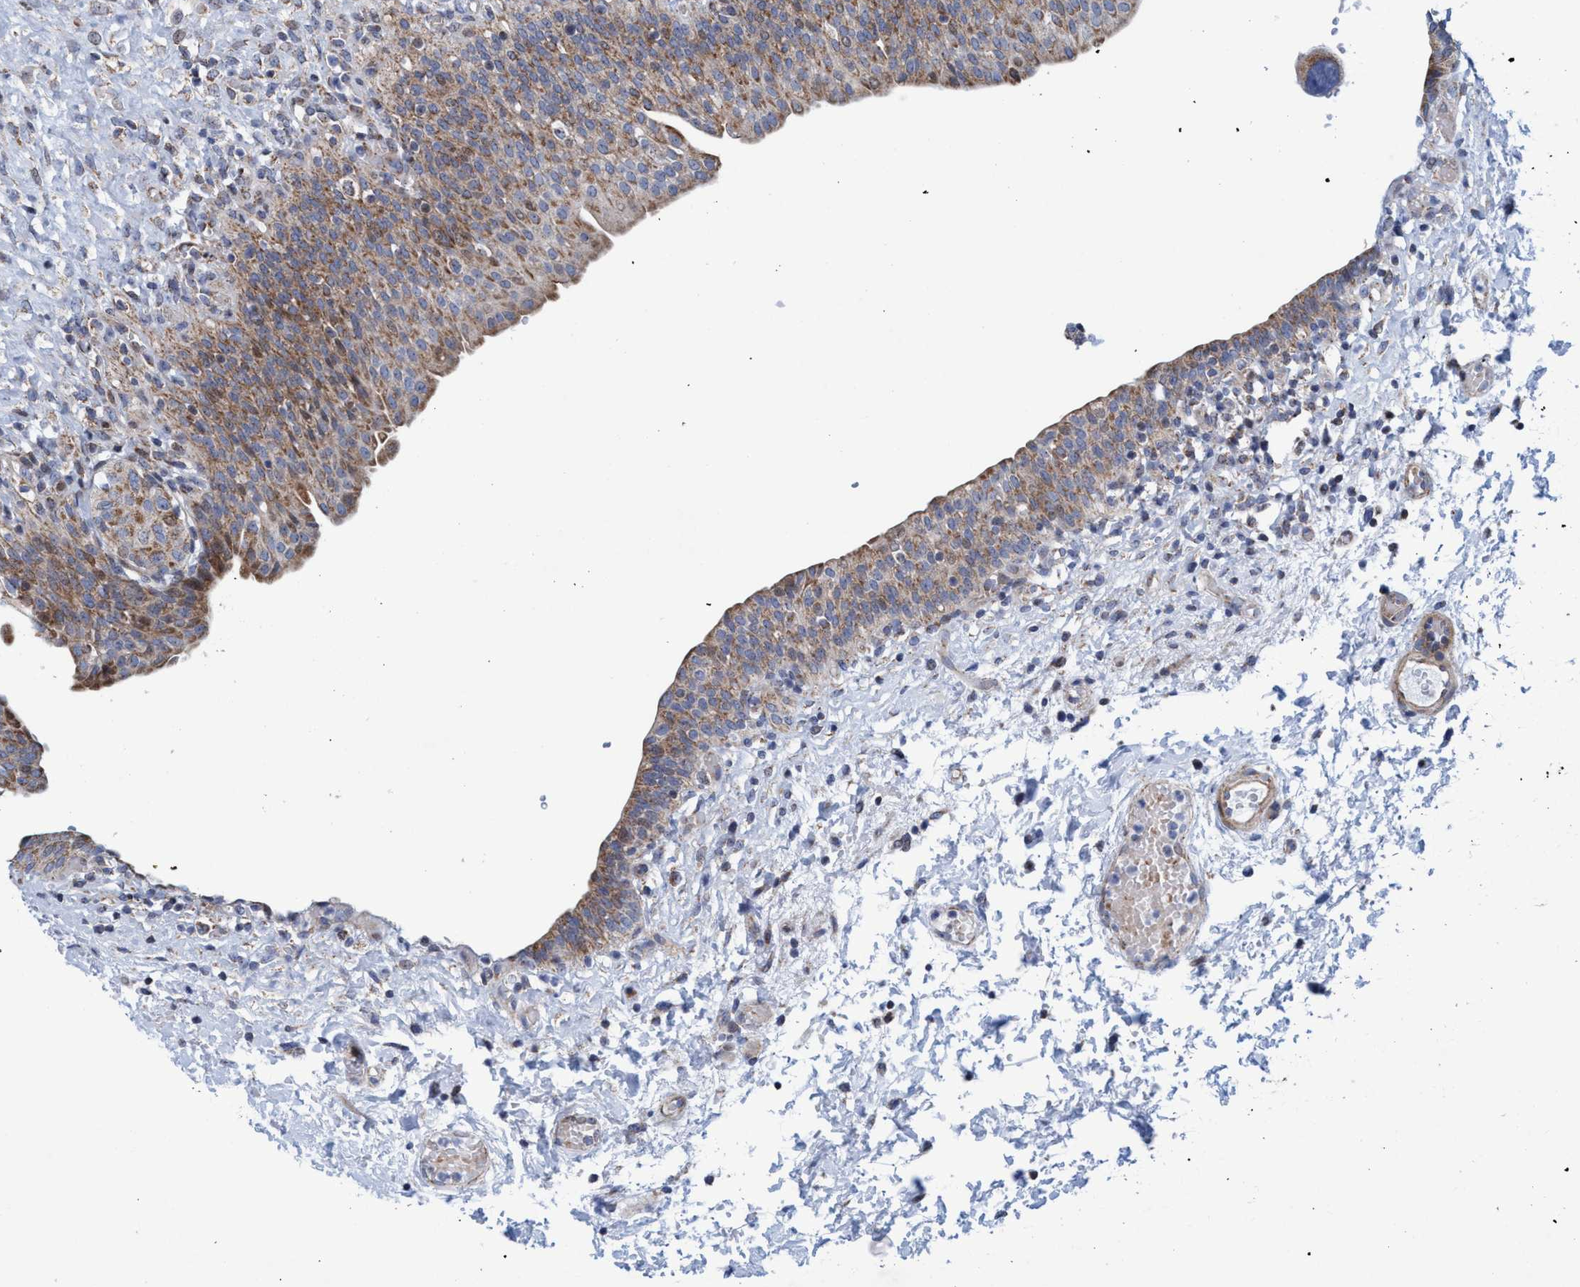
{"staining": {"intensity": "moderate", "quantity": ">75%", "location": "cytoplasmic/membranous"}, "tissue": "urinary bladder", "cell_type": "Urothelial cells", "image_type": "normal", "snomed": [{"axis": "morphology", "description": "Normal tissue, NOS"}, {"axis": "topography", "description": "Urinary bladder"}], "caption": "A micrograph of human urinary bladder stained for a protein exhibits moderate cytoplasmic/membranous brown staining in urothelial cells.", "gene": "POLR1F", "patient": {"sex": "male", "age": 55}}